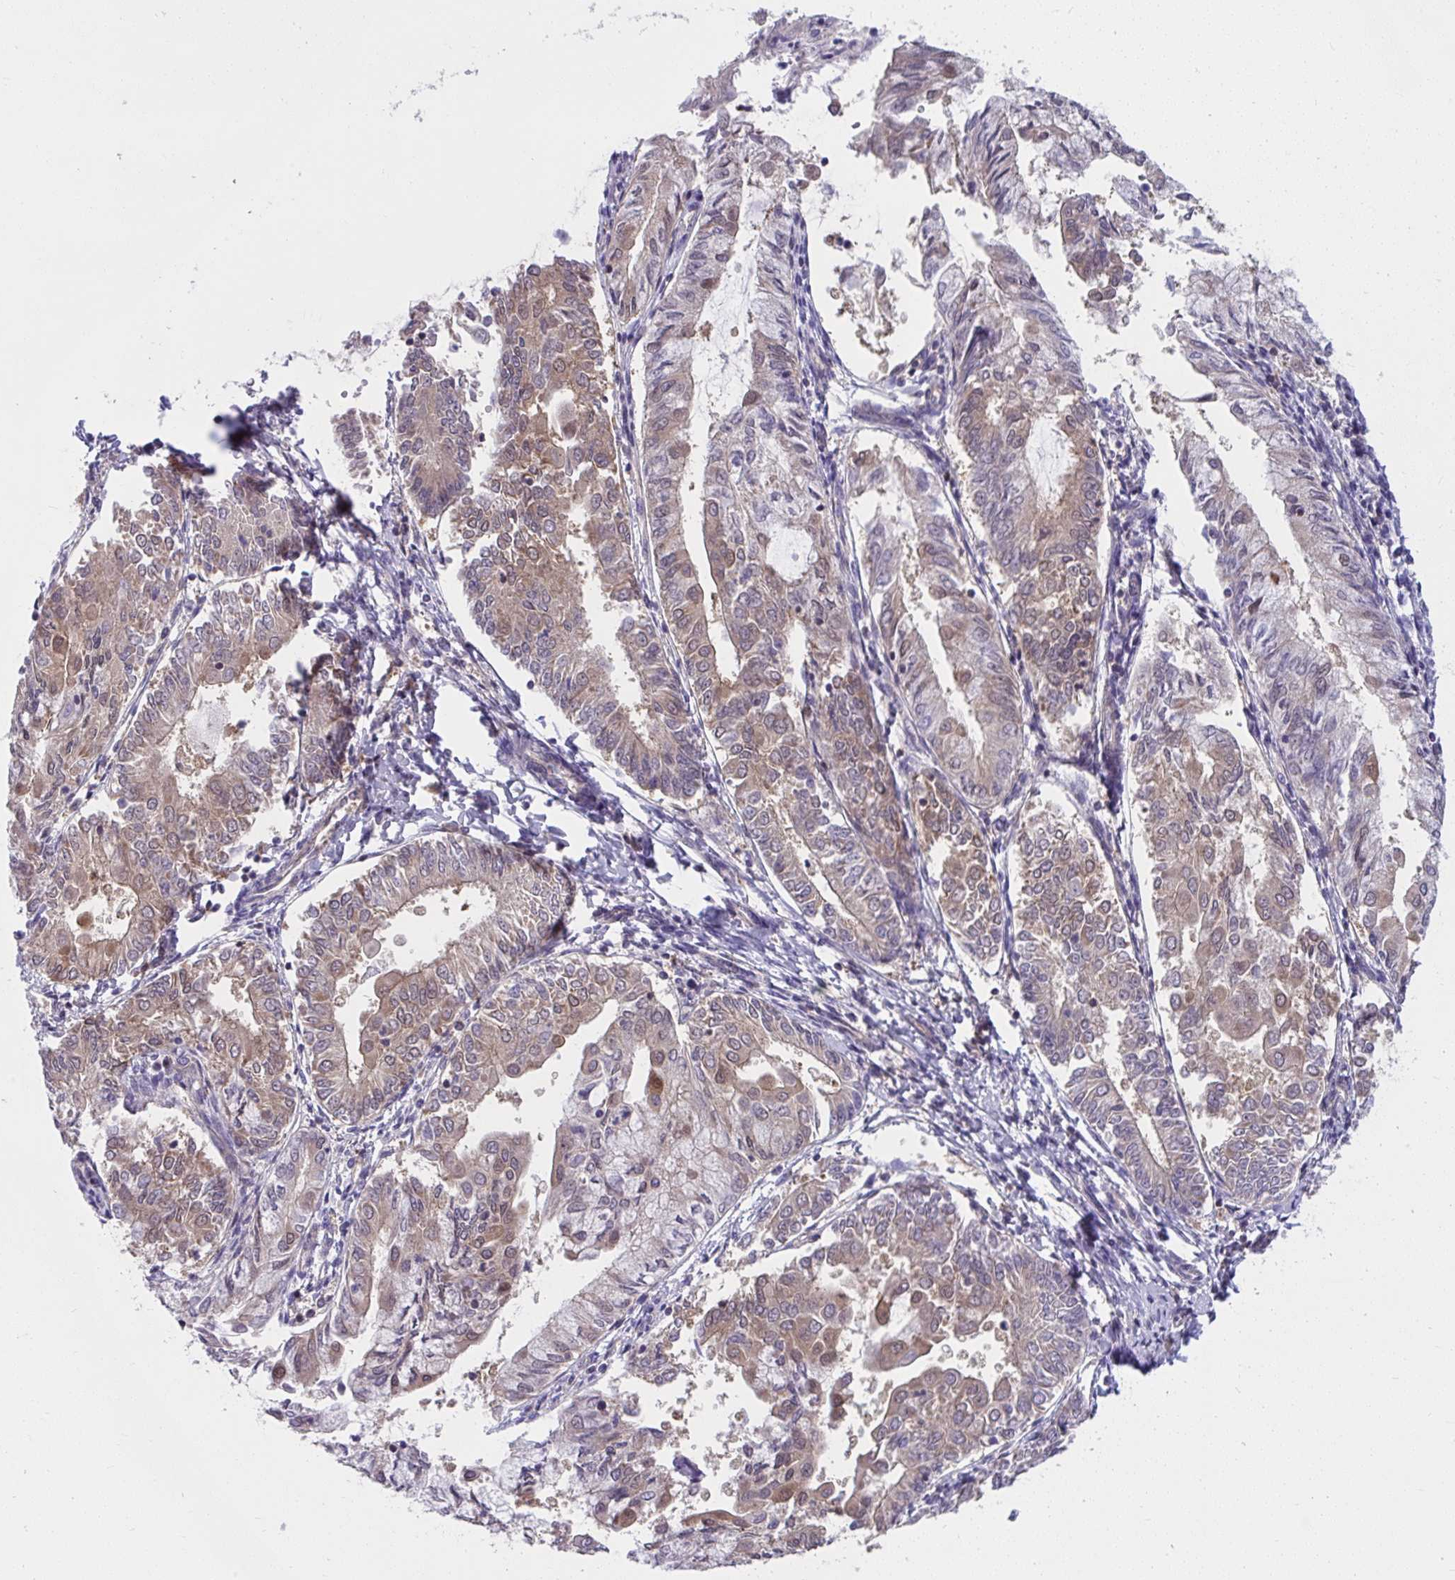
{"staining": {"intensity": "weak", "quantity": ">75%", "location": "cytoplasmic/membranous"}, "tissue": "endometrial cancer", "cell_type": "Tumor cells", "image_type": "cancer", "snomed": [{"axis": "morphology", "description": "Adenocarcinoma, NOS"}, {"axis": "topography", "description": "Endometrium"}], "caption": "Immunohistochemistry (IHC) image of neoplastic tissue: human adenocarcinoma (endometrial) stained using immunohistochemistry (IHC) reveals low levels of weak protein expression localized specifically in the cytoplasmic/membranous of tumor cells, appearing as a cytoplasmic/membranous brown color.", "gene": "PCDHB7", "patient": {"sex": "female", "age": 68}}